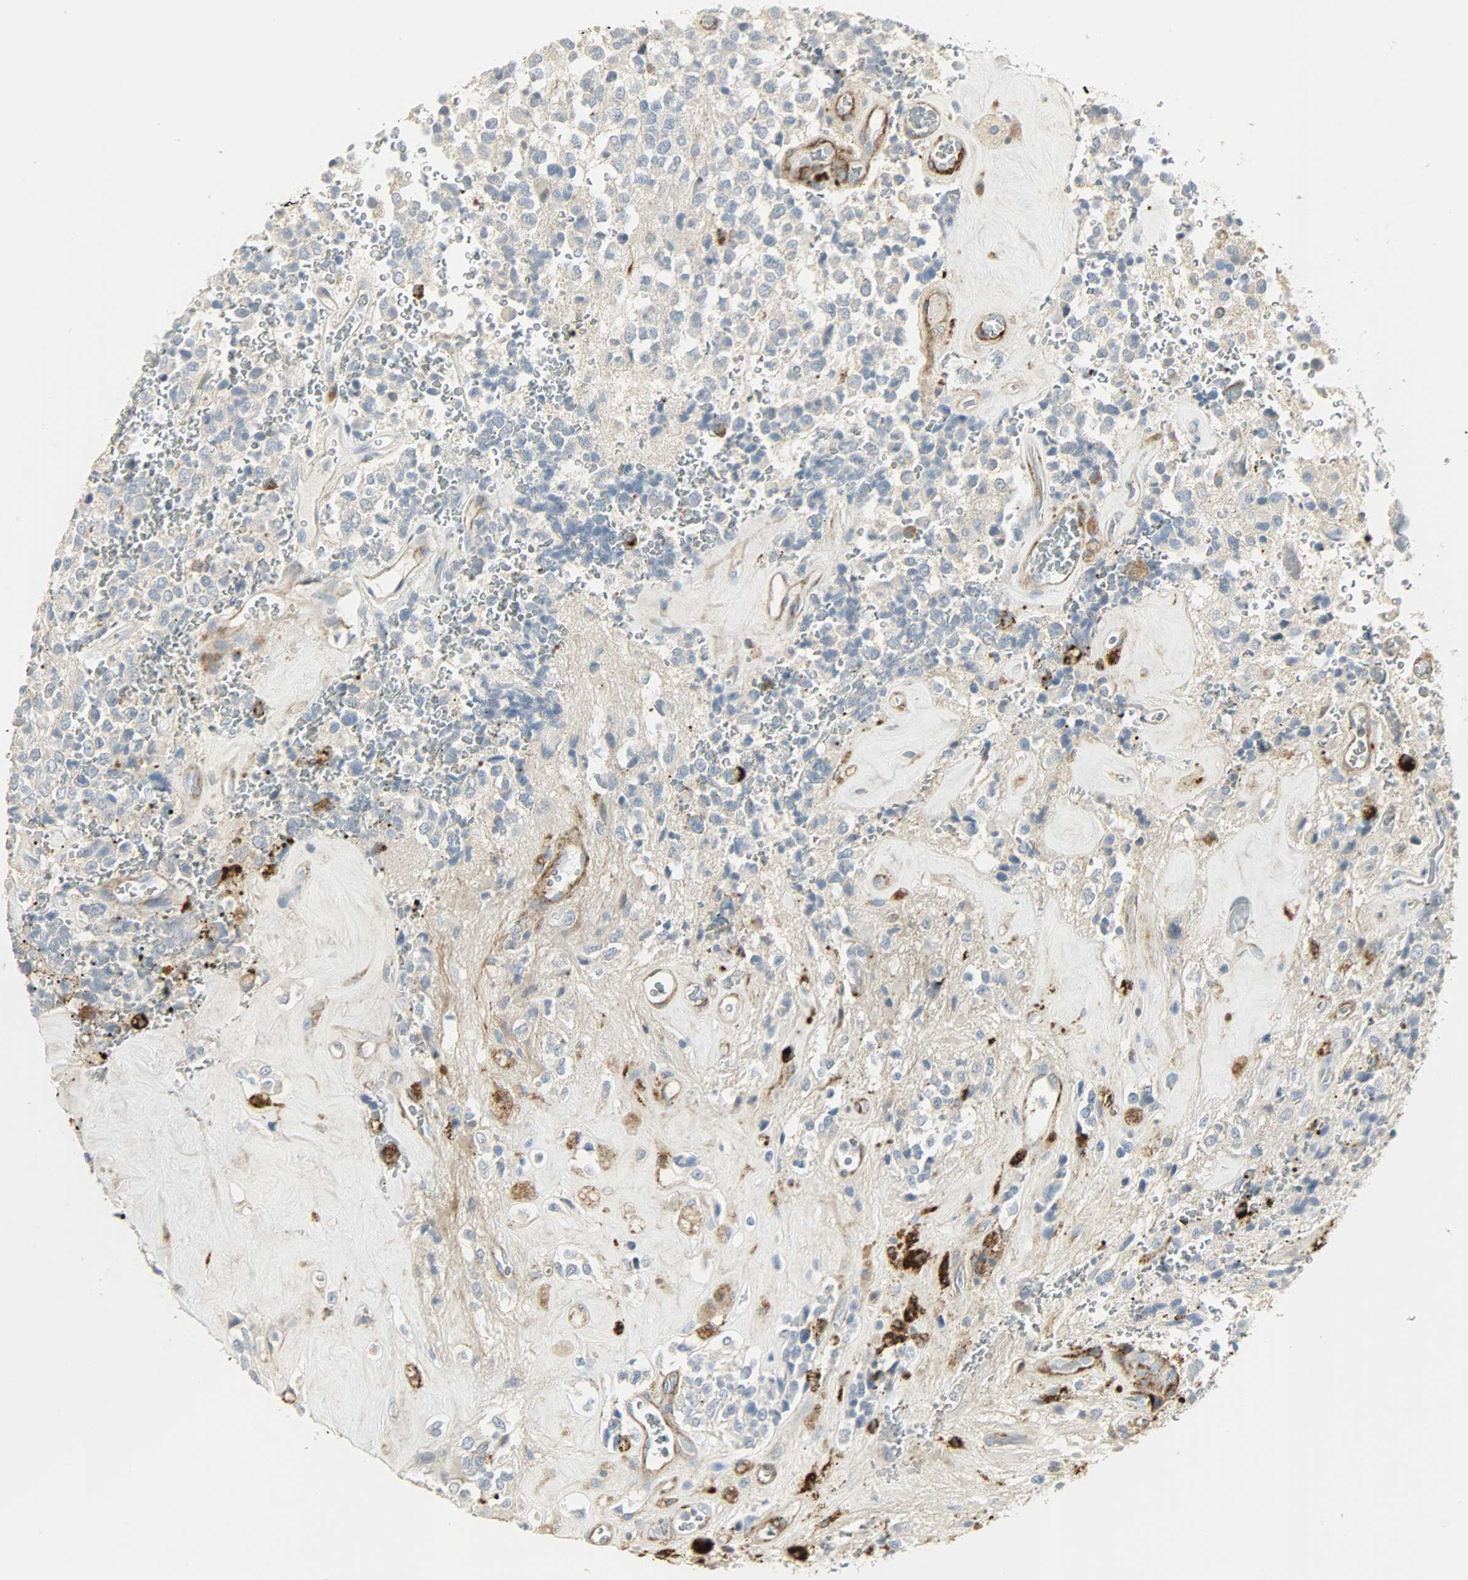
{"staining": {"intensity": "negative", "quantity": "none", "location": "none"}, "tissue": "glioma", "cell_type": "Tumor cells", "image_type": "cancer", "snomed": [{"axis": "morphology", "description": "Glioma, malignant, High grade"}, {"axis": "topography", "description": "pancreas cauda"}], "caption": "Photomicrograph shows no protein staining in tumor cells of glioma tissue.", "gene": "ENPEP", "patient": {"sex": "male", "age": 60}}